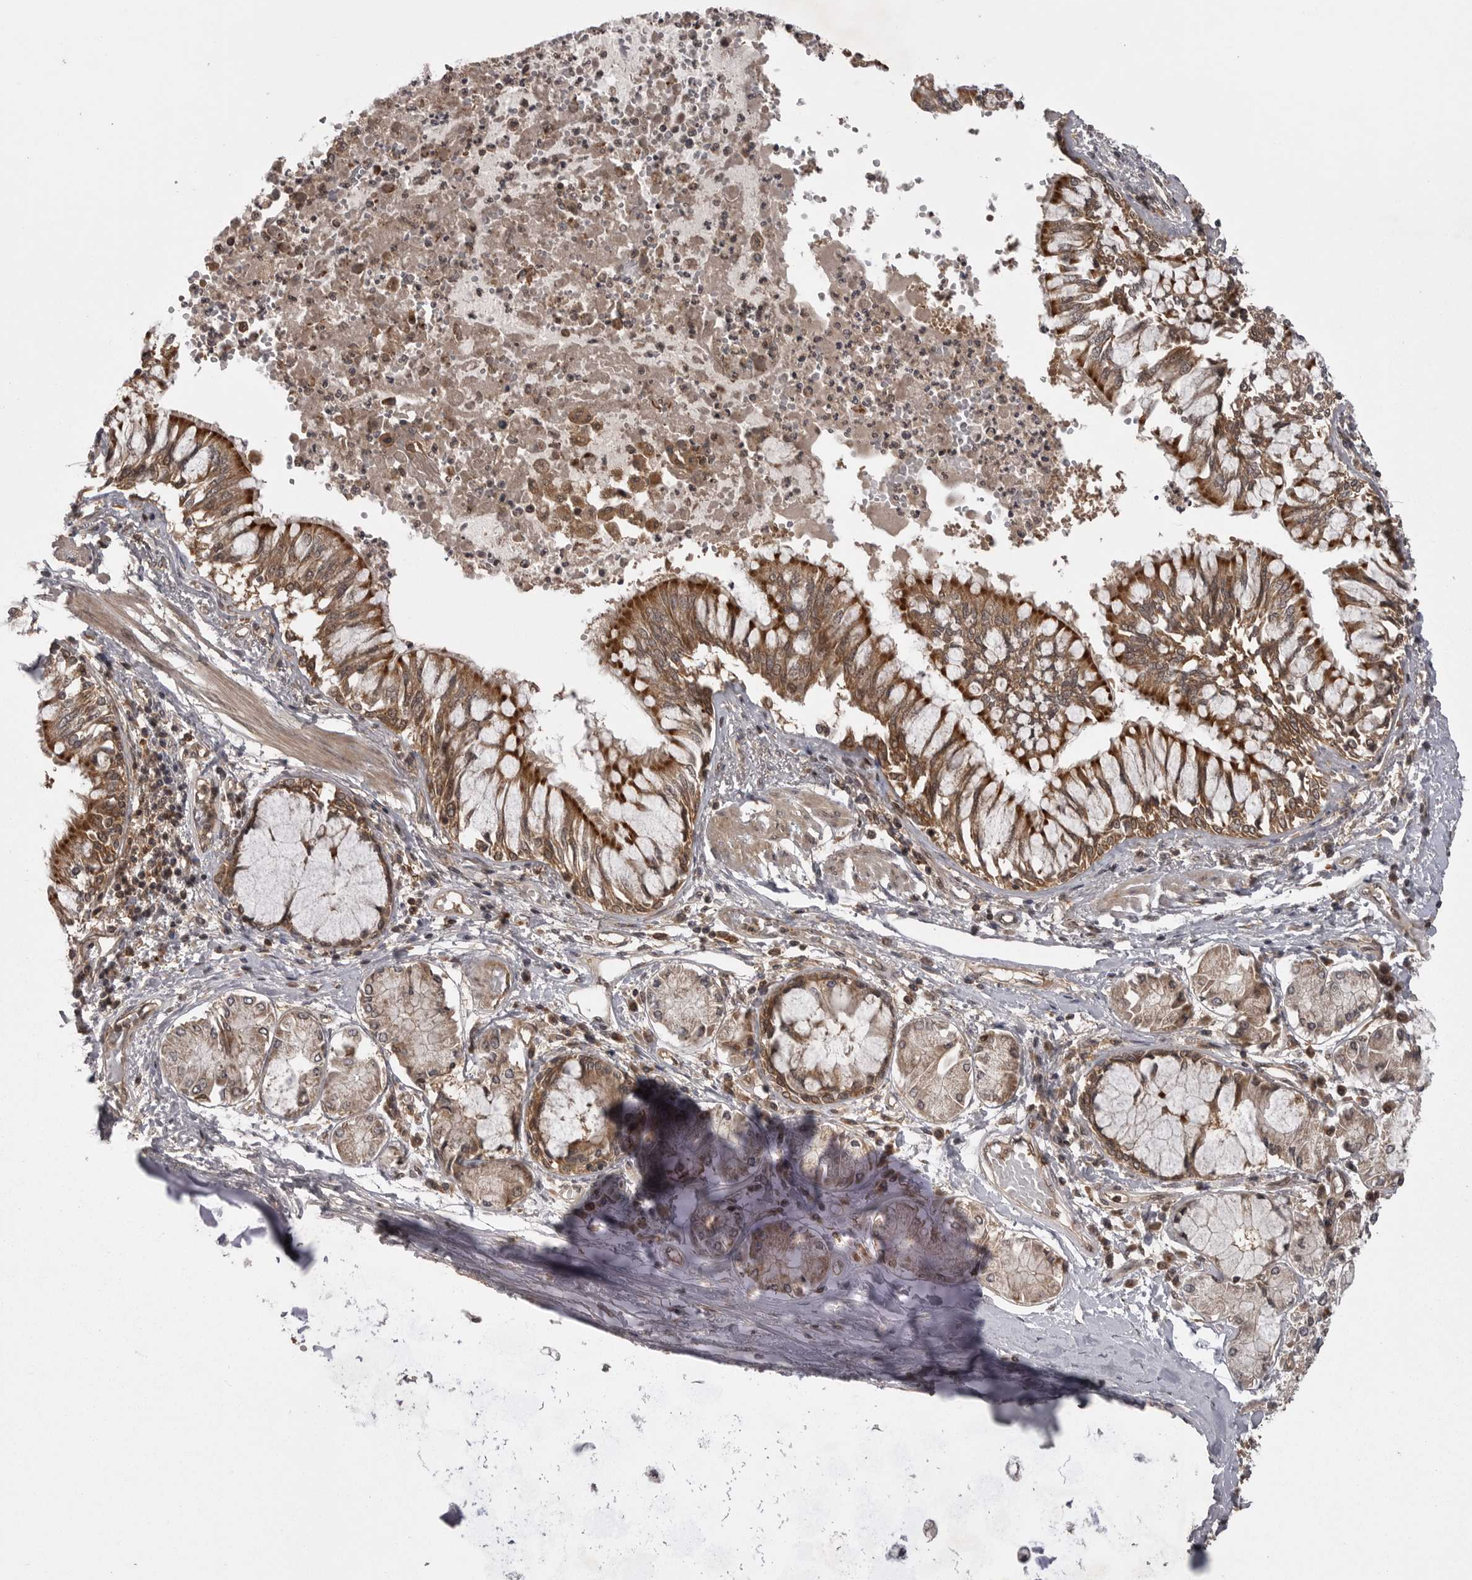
{"staining": {"intensity": "strong", "quantity": ">75%", "location": "cytoplasmic/membranous"}, "tissue": "bronchus", "cell_type": "Respiratory epithelial cells", "image_type": "normal", "snomed": [{"axis": "morphology", "description": "Normal tissue, NOS"}, {"axis": "topography", "description": "Cartilage tissue"}, {"axis": "topography", "description": "Bronchus"}, {"axis": "topography", "description": "Lung"}], "caption": "DAB (3,3'-diaminobenzidine) immunohistochemical staining of unremarkable bronchus demonstrates strong cytoplasmic/membranous protein positivity in approximately >75% of respiratory epithelial cells.", "gene": "STK24", "patient": {"sex": "female", "age": 49}}